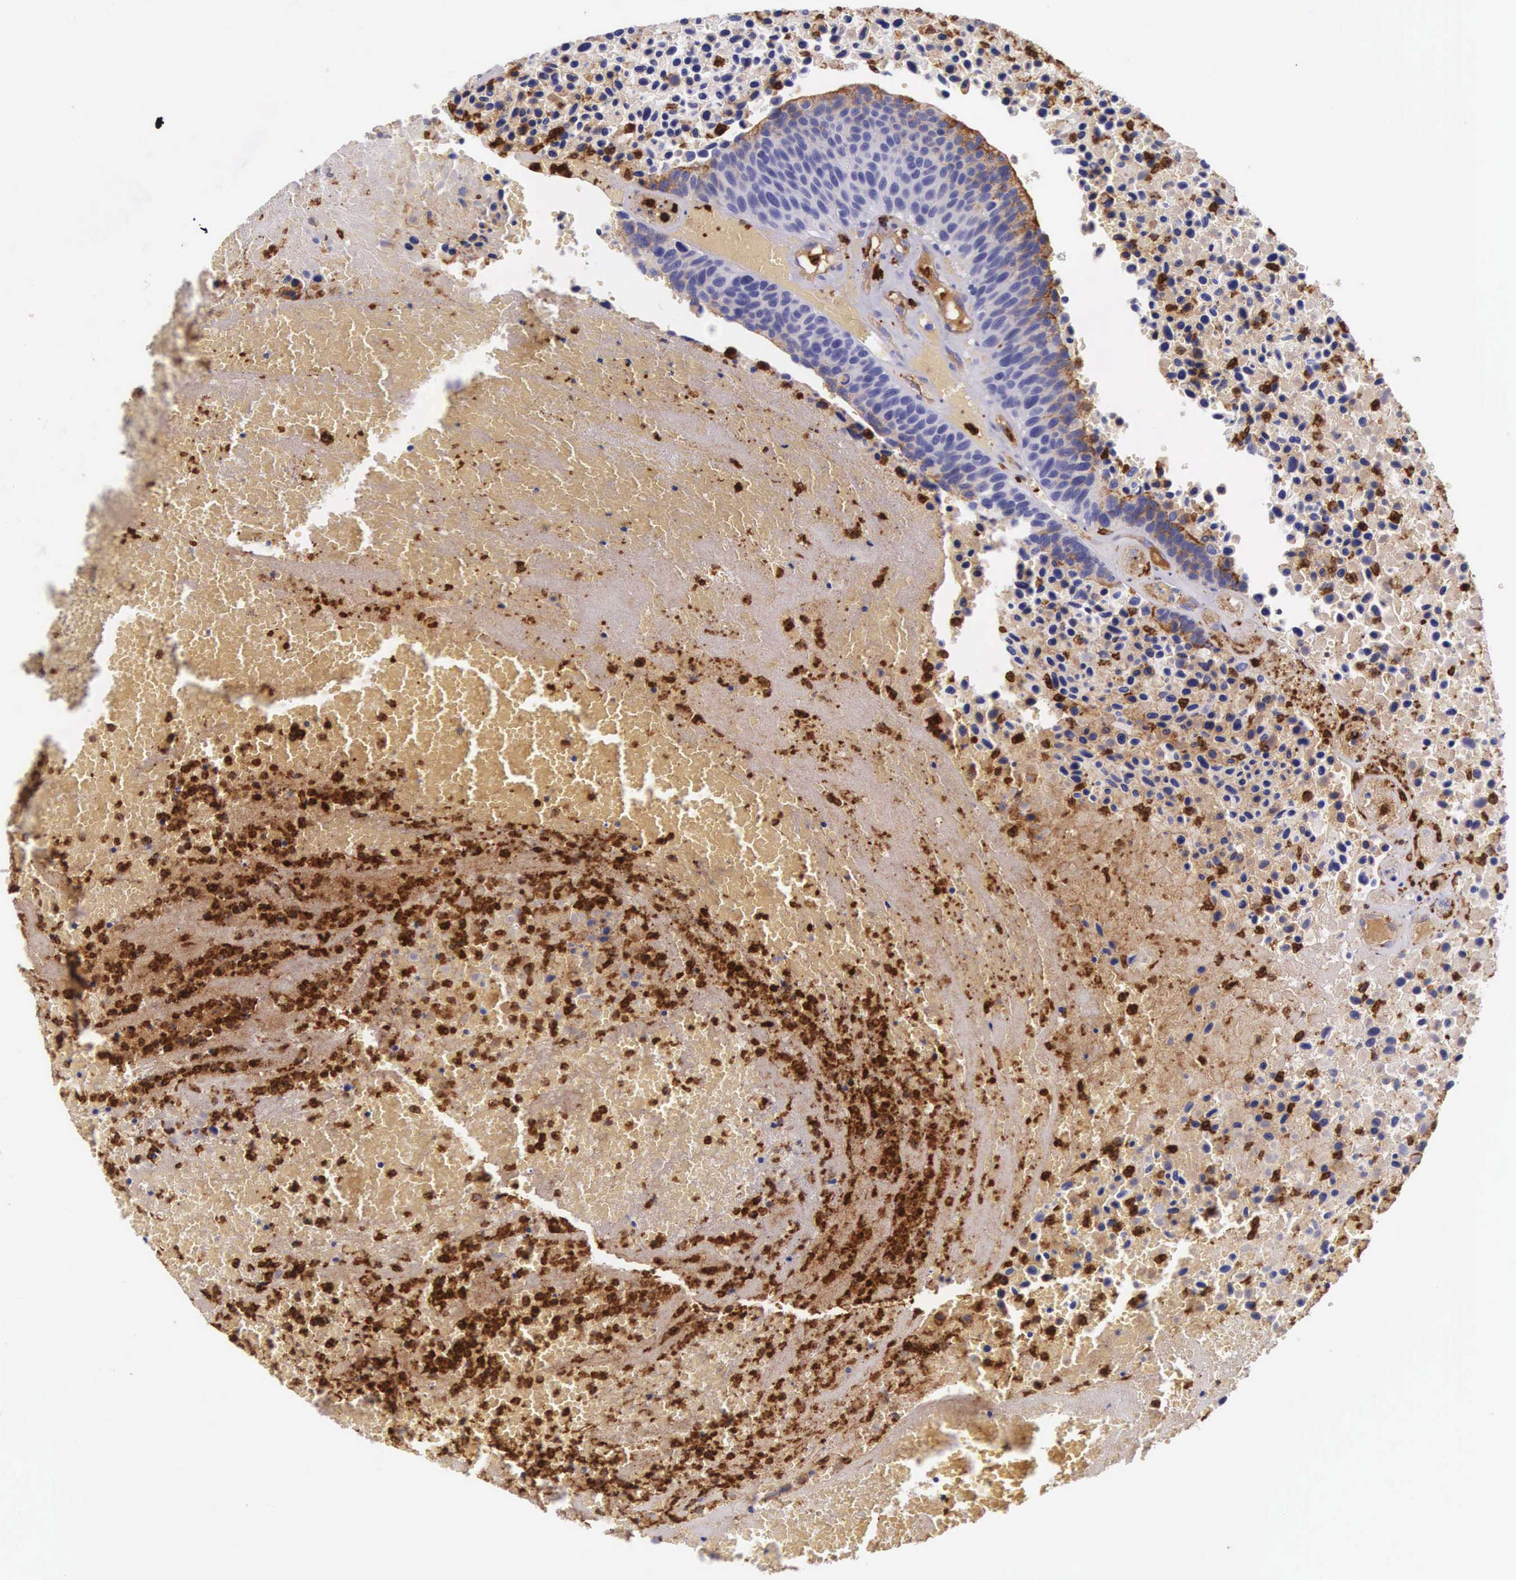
{"staining": {"intensity": "negative", "quantity": "none", "location": "none"}, "tissue": "urothelial cancer", "cell_type": "Tumor cells", "image_type": "cancer", "snomed": [{"axis": "morphology", "description": "Urothelial carcinoma, High grade"}, {"axis": "topography", "description": "Urinary bladder"}], "caption": "Urothelial cancer was stained to show a protein in brown. There is no significant positivity in tumor cells. (DAB immunohistochemistry (IHC), high magnification).", "gene": "FCN1", "patient": {"sex": "male", "age": 66}}